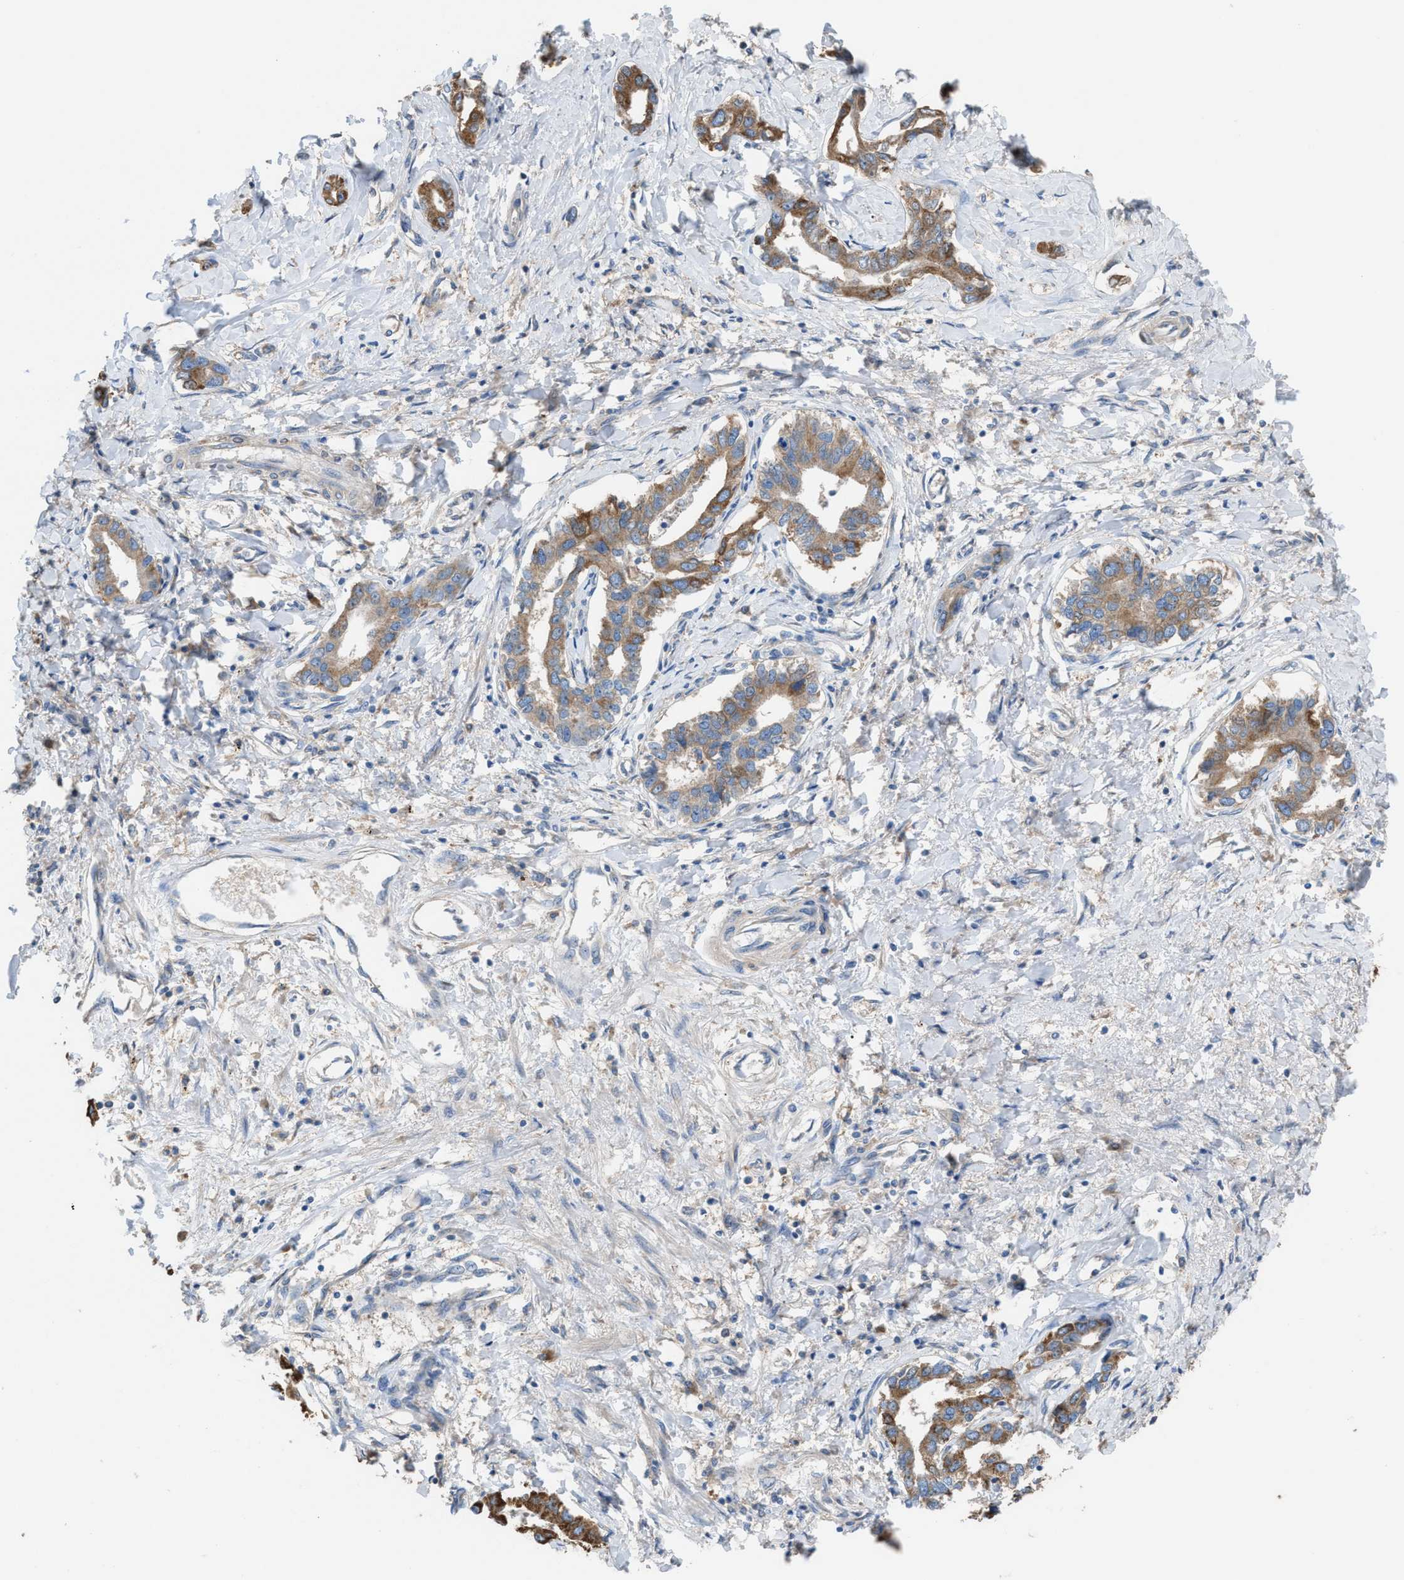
{"staining": {"intensity": "moderate", "quantity": ">75%", "location": "cytoplasmic/membranous"}, "tissue": "liver cancer", "cell_type": "Tumor cells", "image_type": "cancer", "snomed": [{"axis": "morphology", "description": "Cholangiocarcinoma"}, {"axis": "topography", "description": "Liver"}], "caption": "About >75% of tumor cells in liver cancer reveal moderate cytoplasmic/membranous protein positivity as visualized by brown immunohistochemical staining.", "gene": "NQO2", "patient": {"sex": "male", "age": 59}}